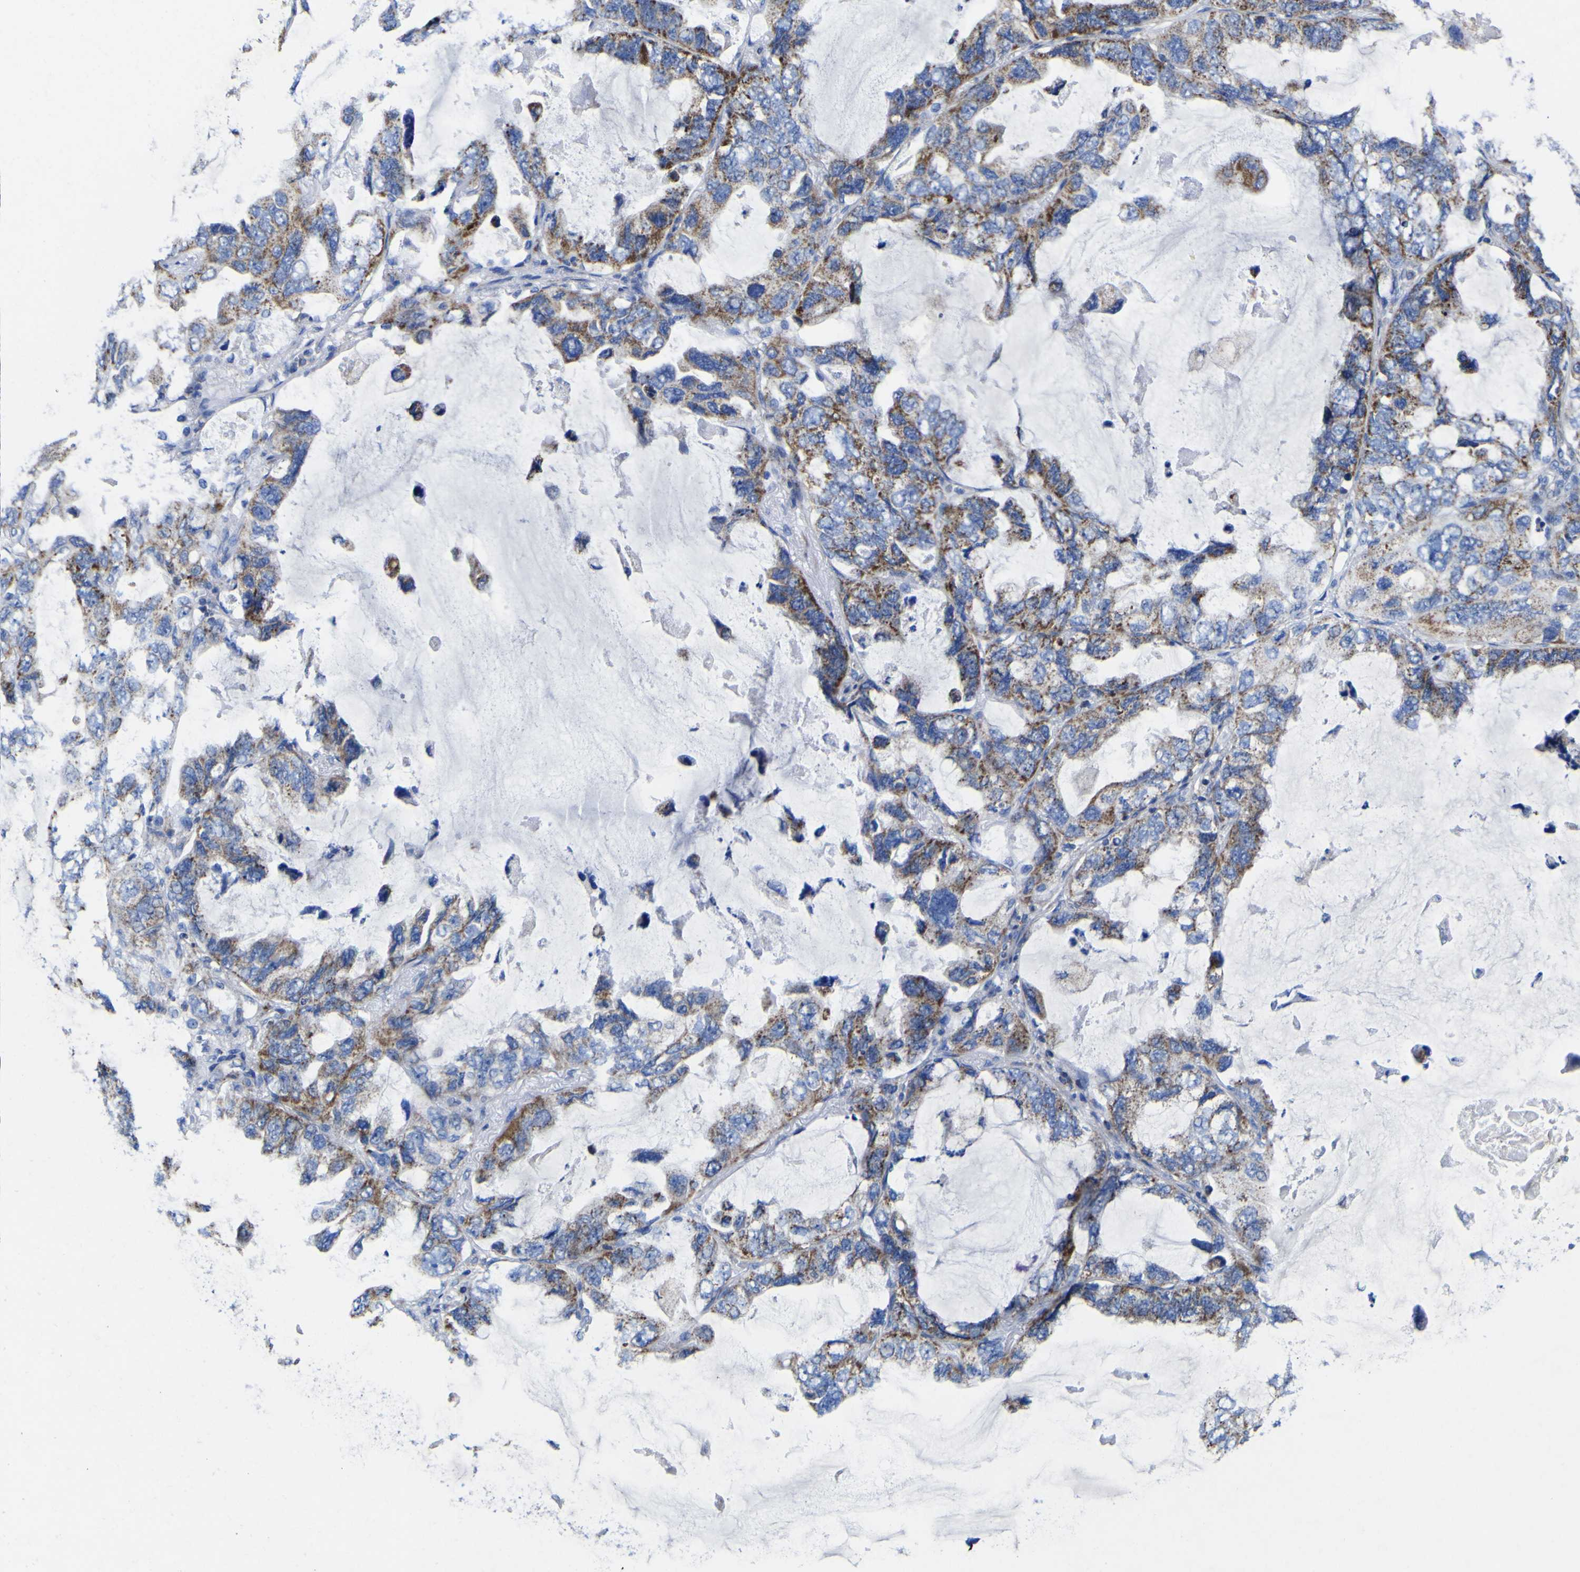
{"staining": {"intensity": "moderate", "quantity": ">75%", "location": "cytoplasmic/membranous"}, "tissue": "lung cancer", "cell_type": "Tumor cells", "image_type": "cancer", "snomed": [{"axis": "morphology", "description": "Squamous cell carcinoma, NOS"}, {"axis": "topography", "description": "Lung"}], "caption": "High-power microscopy captured an immunohistochemistry (IHC) photomicrograph of lung cancer (squamous cell carcinoma), revealing moderate cytoplasmic/membranous expression in approximately >75% of tumor cells. The staining is performed using DAB brown chromogen to label protein expression. The nuclei are counter-stained blue using hematoxylin.", "gene": "CCDC90B", "patient": {"sex": "female", "age": 73}}